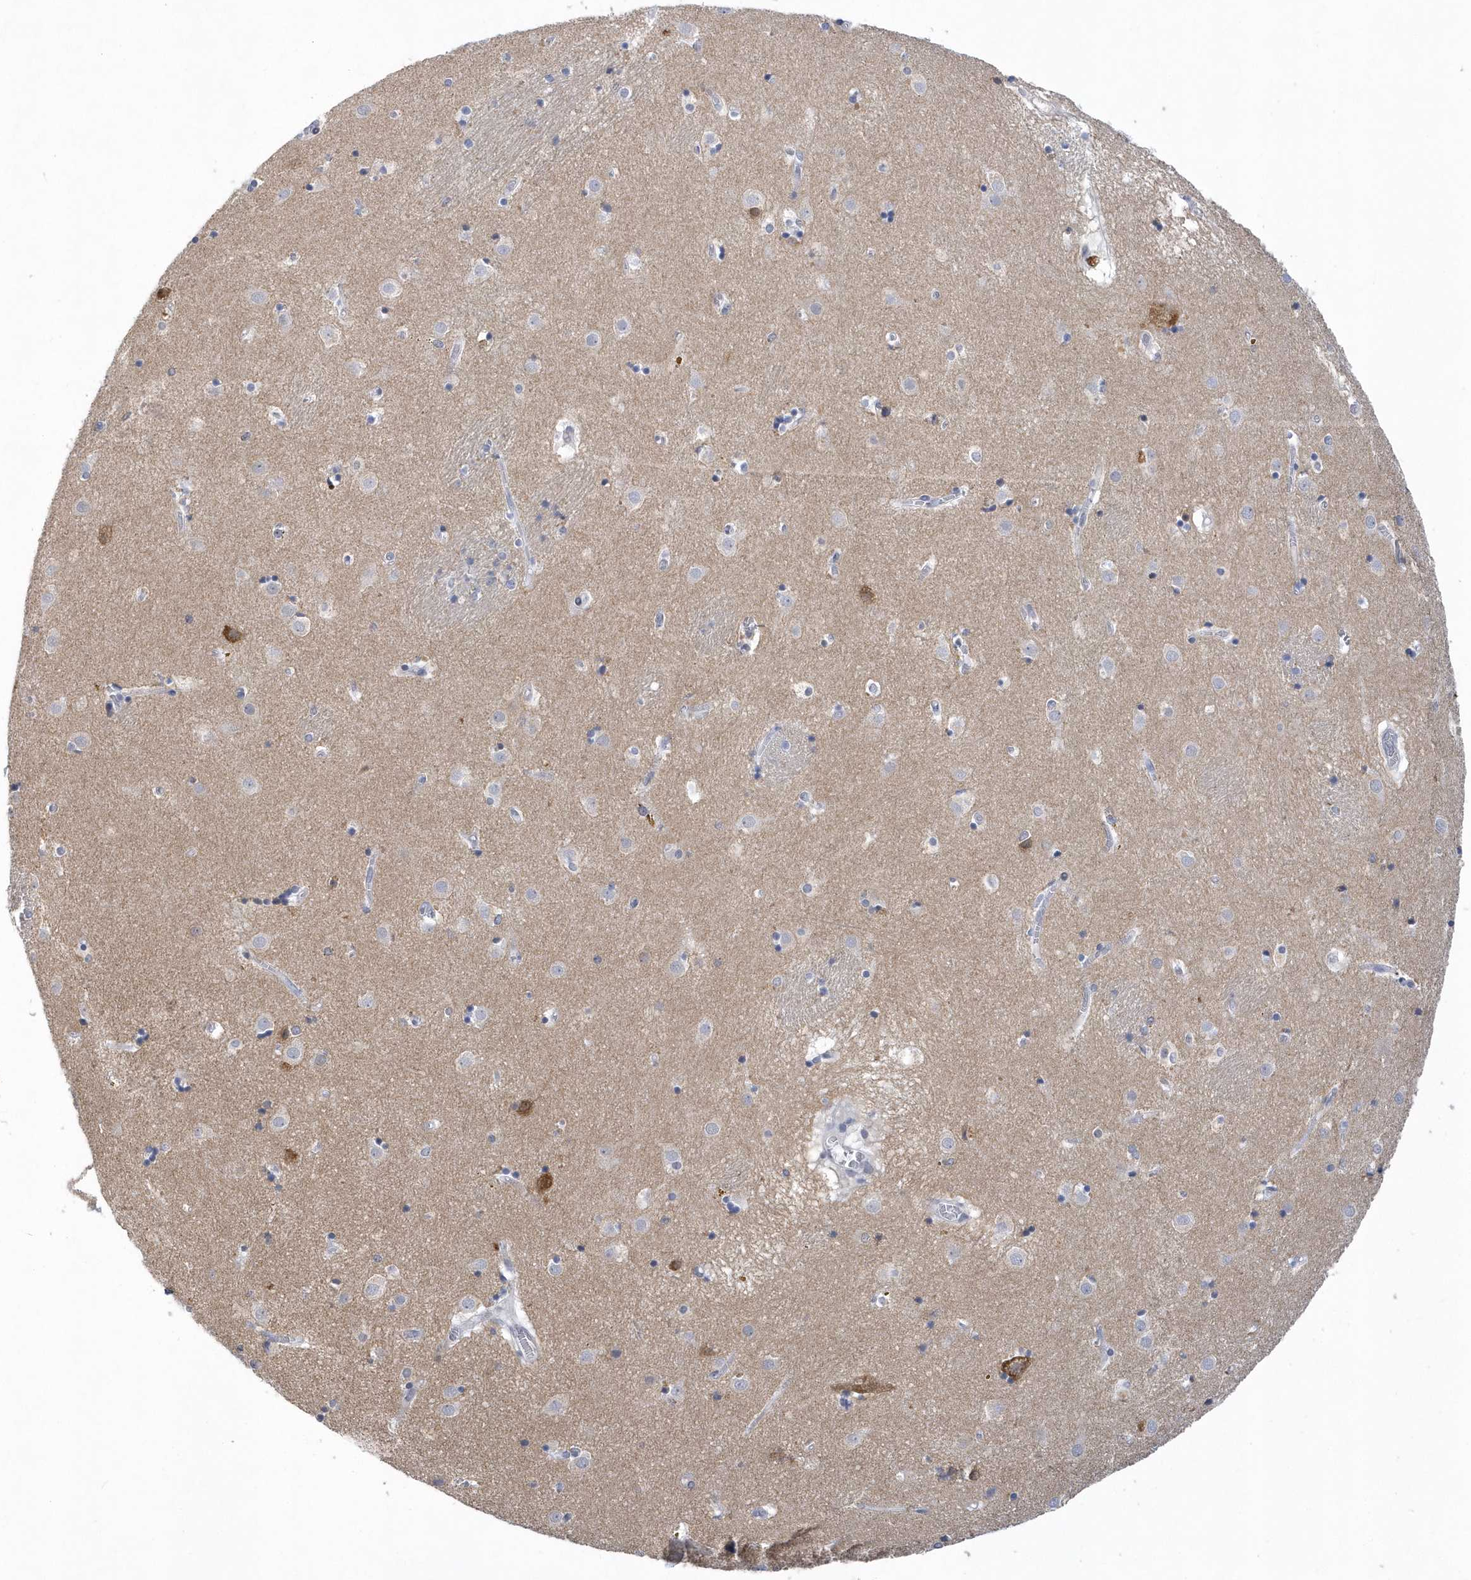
{"staining": {"intensity": "negative", "quantity": "none", "location": "none"}, "tissue": "caudate", "cell_type": "Glial cells", "image_type": "normal", "snomed": [{"axis": "morphology", "description": "Normal tissue, NOS"}, {"axis": "topography", "description": "Lateral ventricle wall"}], "caption": "IHC photomicrograph of unremarkable caudate: human caudate stained with DAB shows no significant protein staining in glial cells.", "gene": "SRGAP3", "patient": {"sex": "male", "age": 70}}